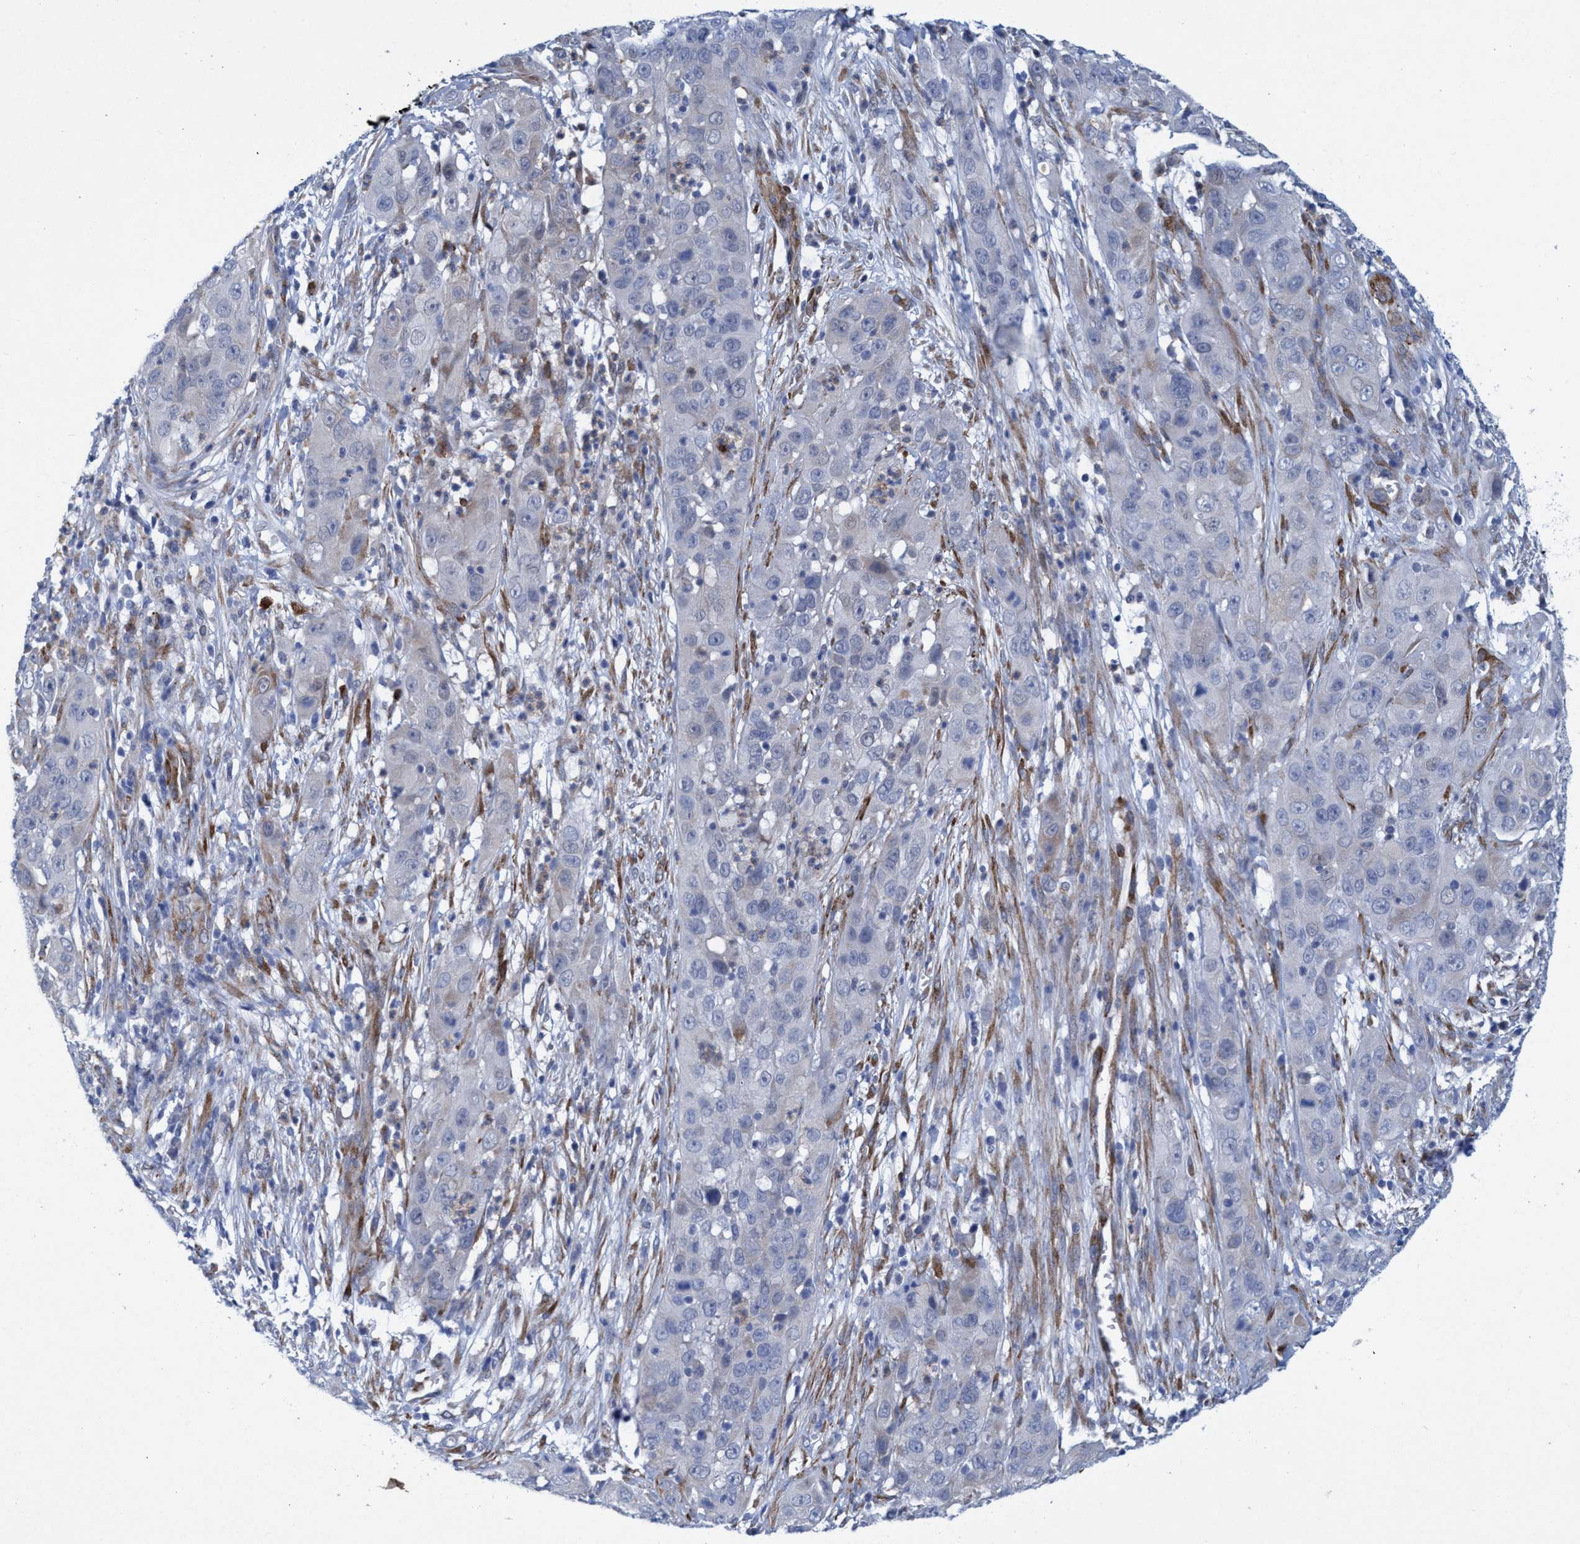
{"staining": {"intensity": "negative", "quantity": "none", "location": "none"}, "tissue": "cervical cancer", "cell_type": "Tumor cells", "image_type": "cancer", "snomed": [{"axis": "morphology", "description": "Squamous cell carcinoma, NOS"}, {"axis": "topography", "description": "Cervix"}], "caption": "Immunohistochemistry micrograph of neoplastic tissue: human squamous cell carcinoma (cervical) stained with DAB exhibits no significant protein positivity in tumor cells.", "gene": "SLC43A2", "patient": {"sex": "female", "age": 32}}